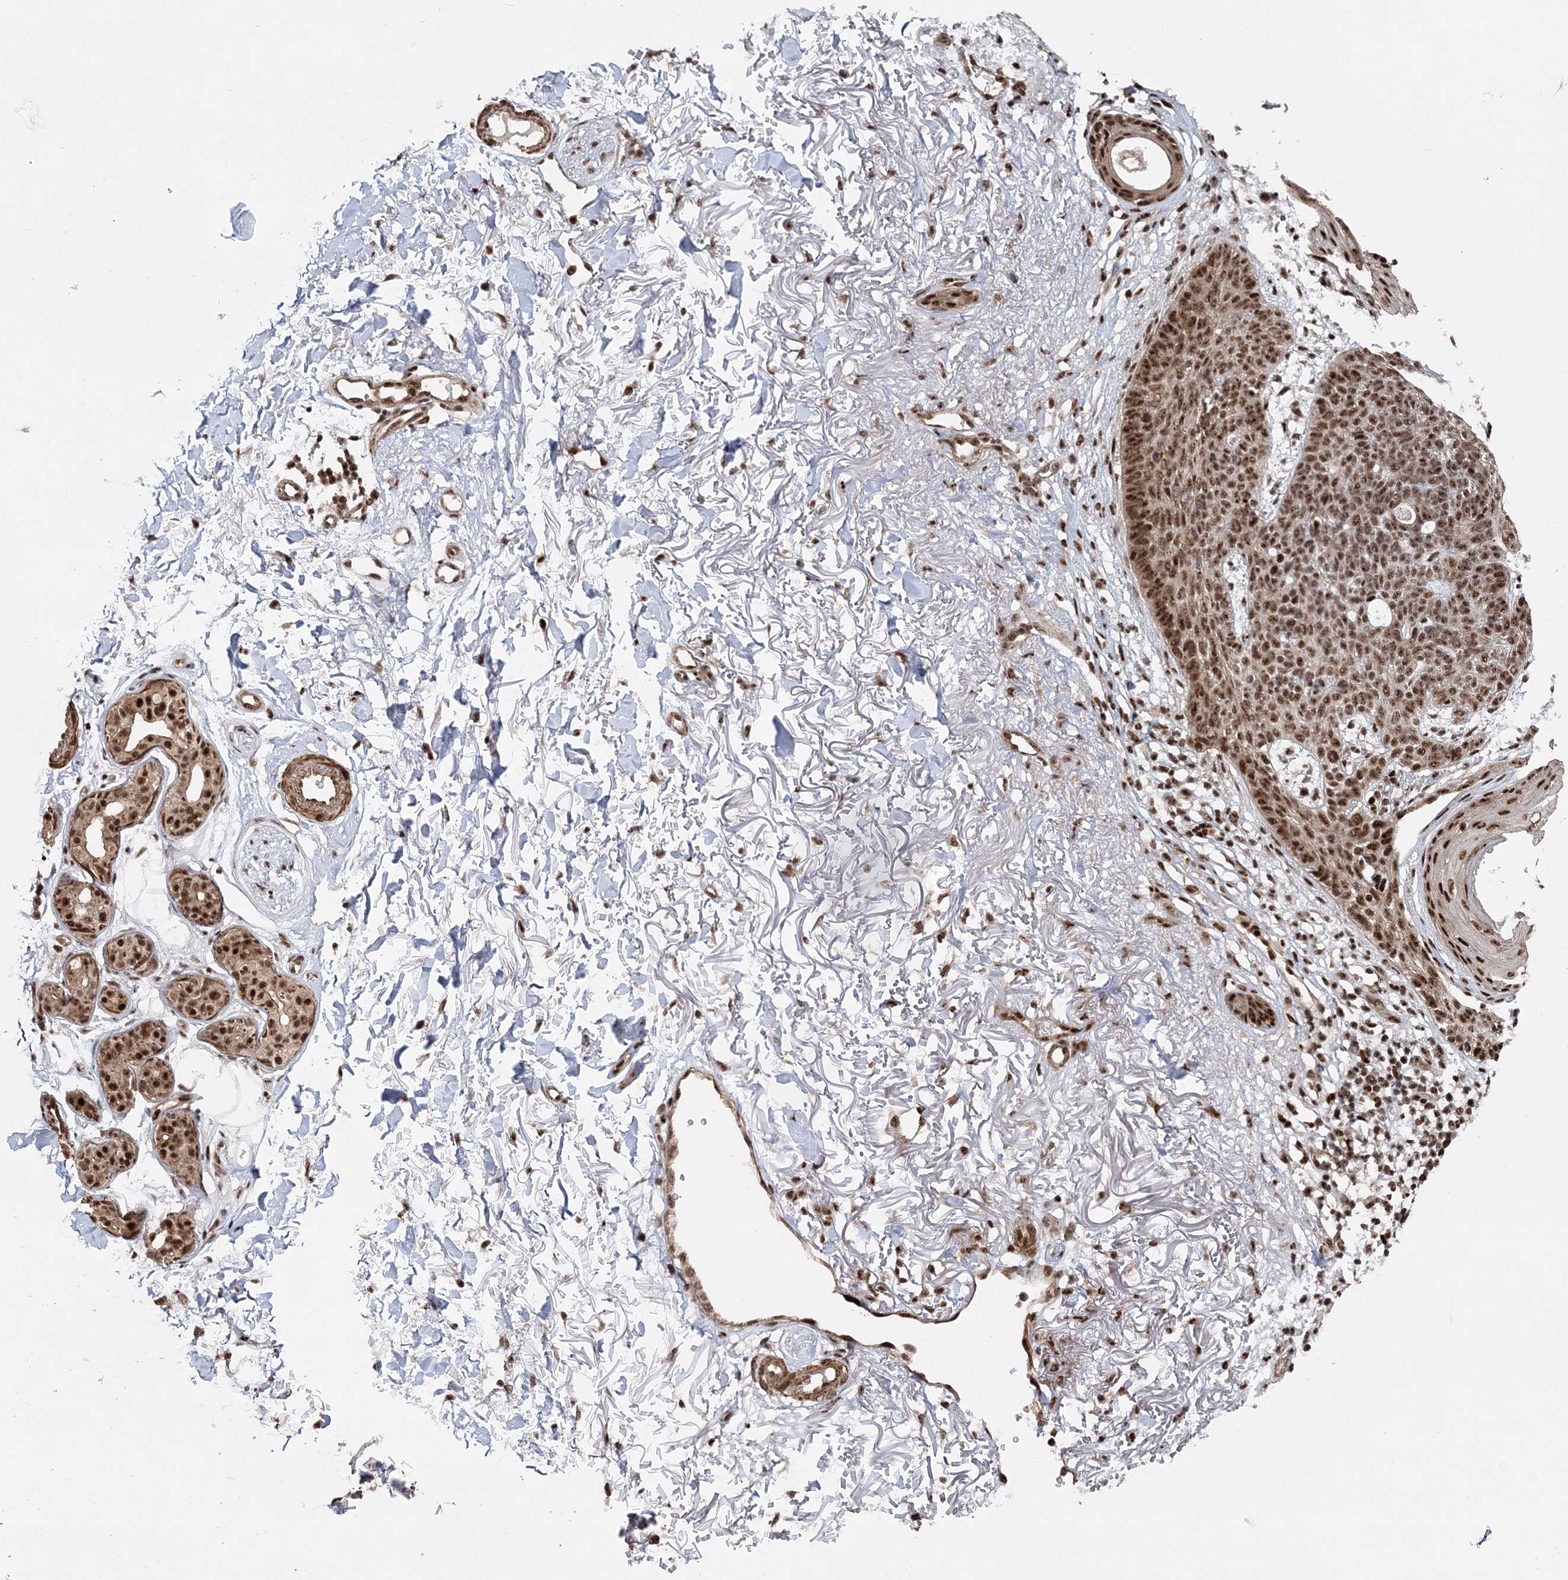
{"staining": {"intensity": "moderate", "quantity": ">75%", "location": "nuclear"}, "tissue": "skin cancer", "cell_type": "Tumor cells", "image_type": "cancer", "snomed": [{"axis": "morphology", "description": "Normal tissue, NOS"}, {"axis": "morphology", "description": "Basal cell carcinoma"}, {"axis": "topography", "description": "Skin"}], "caption": "The immunohistochemical stain highlights moderate nuclear expression in tumor cells of skin basal cell carcinoma tissue.", "gene": "EXOSC8", "patient": {"sex": "female", "age": 70}}